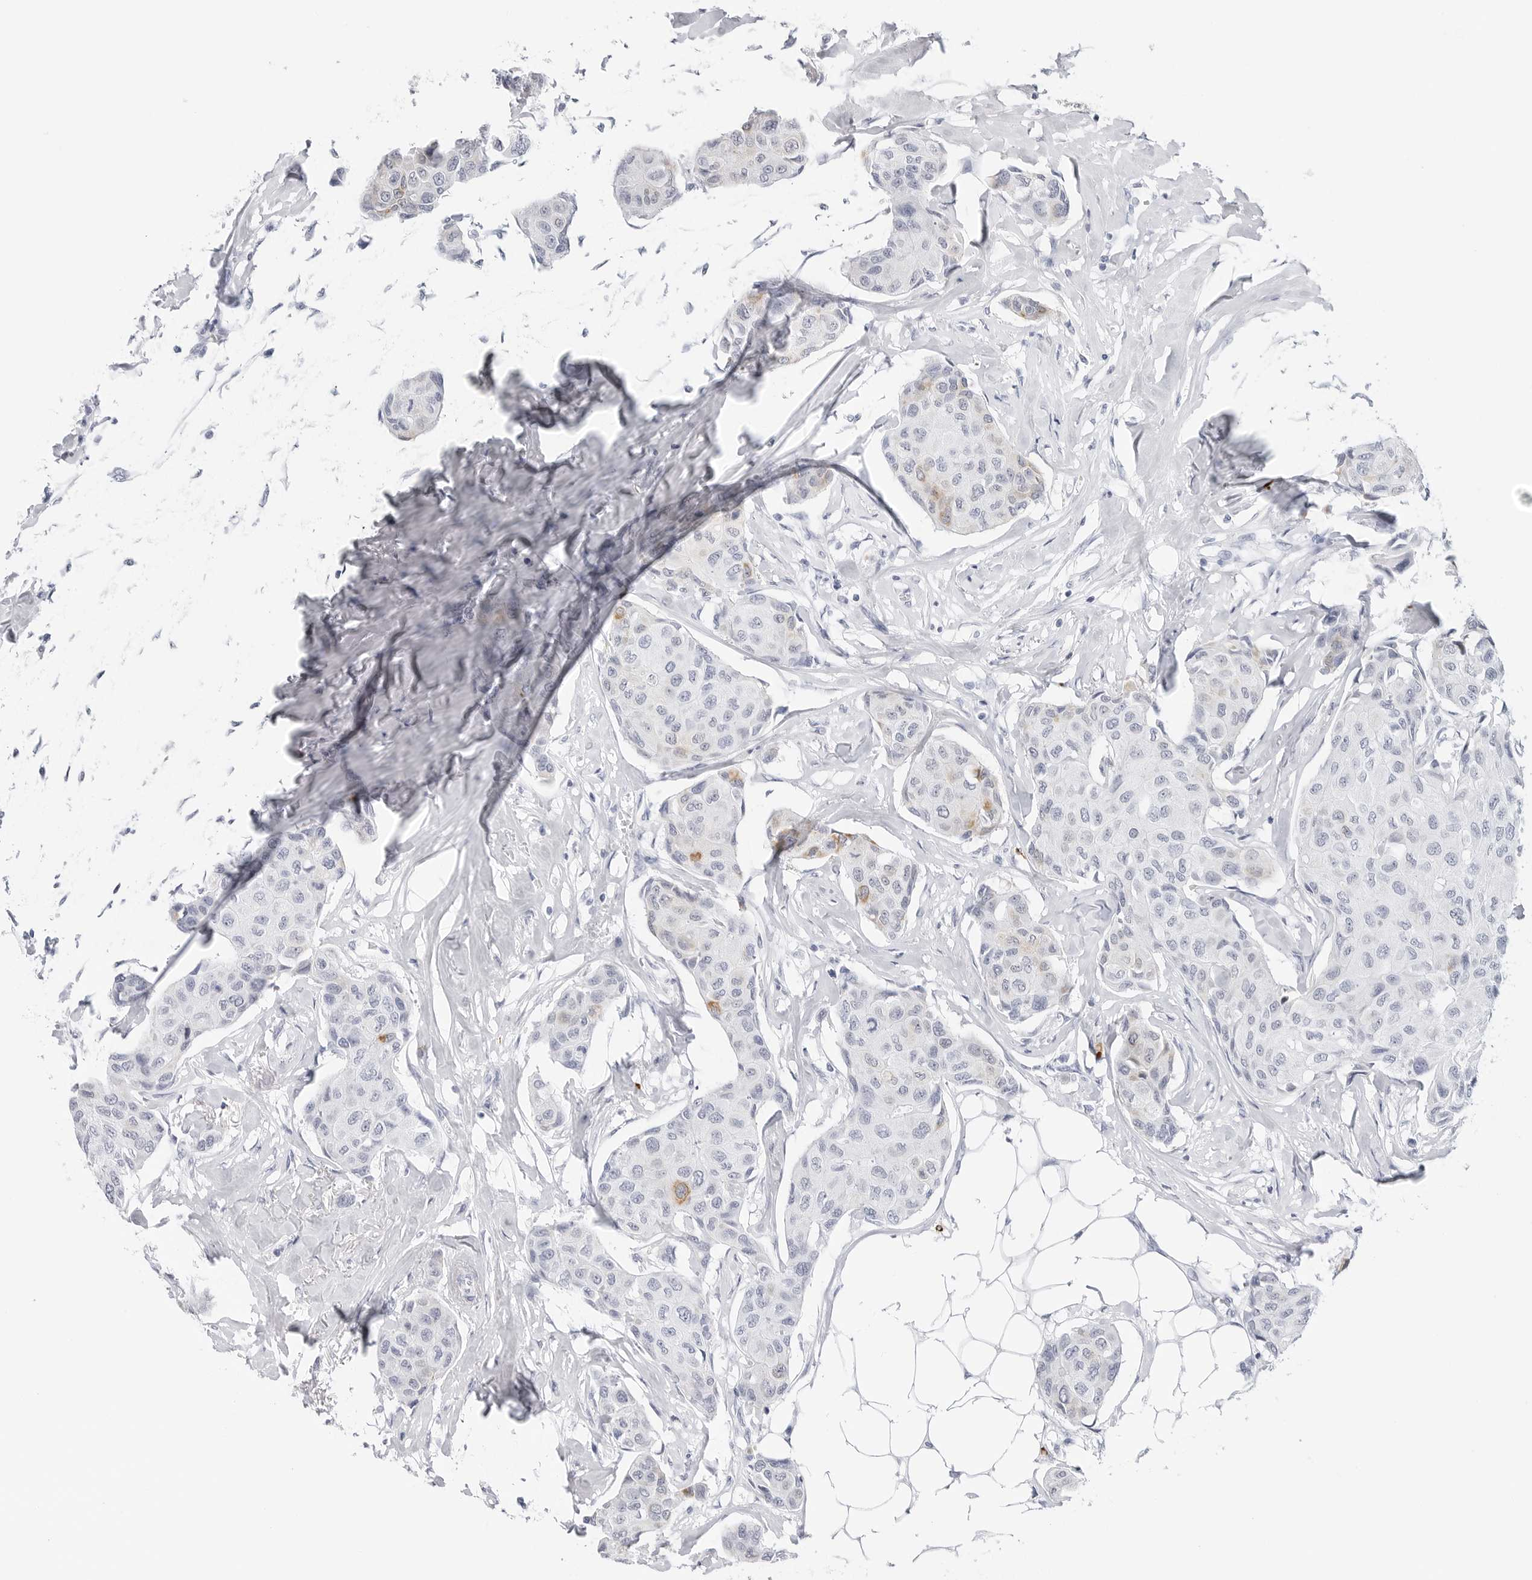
{"staining": {"intensity": "moderate", "quantity": "<25%", "location": "cytoplasmic/membranous"}, "tissue": "breast cancer", "cell_type": "Tumor cells", "image_type": "cancer", "snomed": [{"axis": "morphology", "description": "Duct carcinoma"}, {"axis": "topography", "description": "Breast"}], "caption": "High-magnification brightfield microscopy of breast cancer stained with DAB (3,3'-diaminobenzidine) (brown) and counterstained with hematoxylin (blue). tumor cells exhibit moderate cytoplasmic/membranous expression is seen in approximately<25% of cells.", "gene": "HSPB7", "patient": {"sex": "female", "age": 80}}